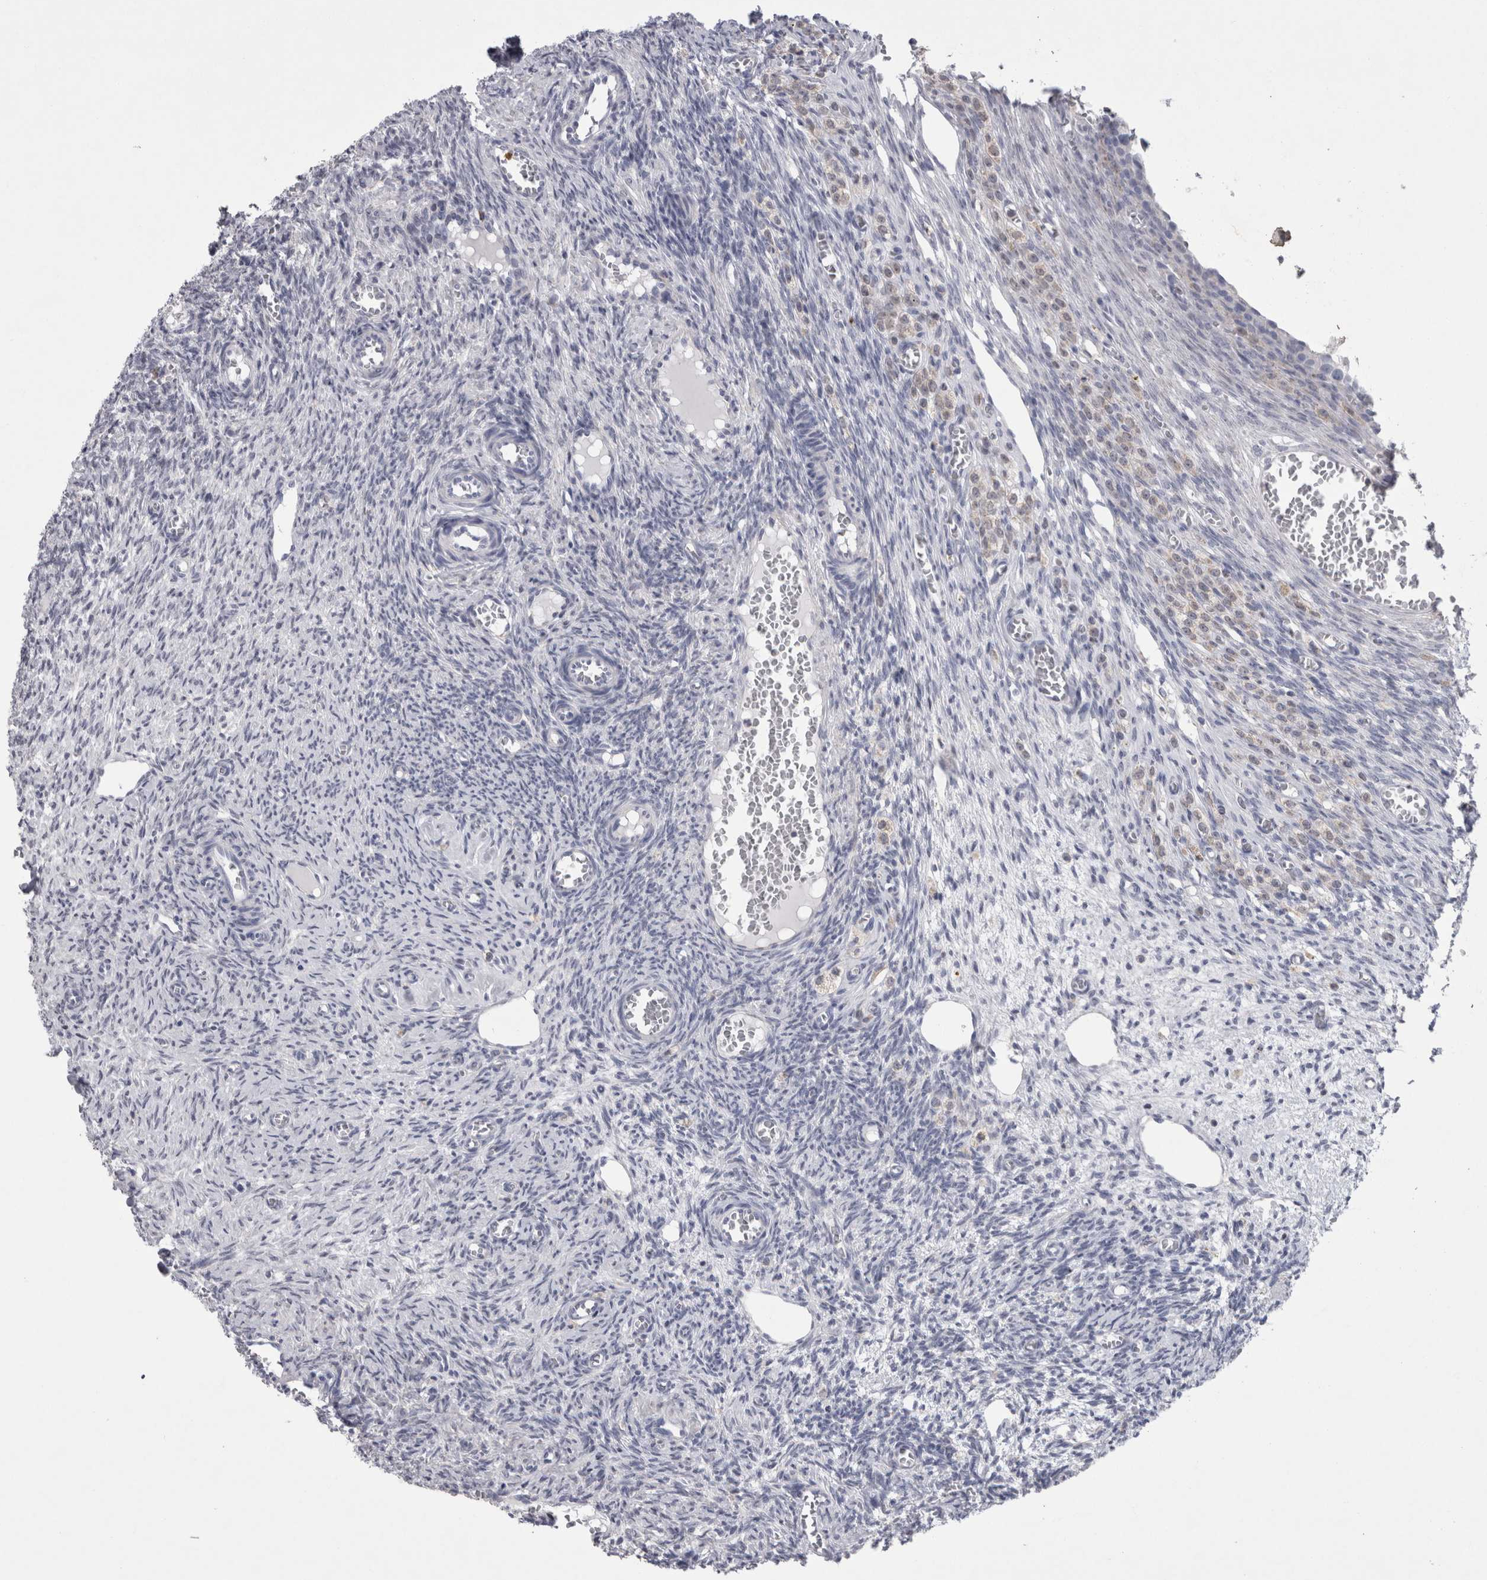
{"staining": {"intensity": "negative", "quantity": "none", "location": "none"}, "tissue": "ovary", "cell_type": "Follicle cells", "image_type": "normal", "snomed": [{"axis": "morphology", "description": "Normal tissue, NOS"}, {"axis": "topography", "description": "Ovary"}], "caption": "Follicle cells show no significant positivity in unremarkable ovary.", "gene": "AGMAT", "patient": {"sex": "female", "age": 27}}